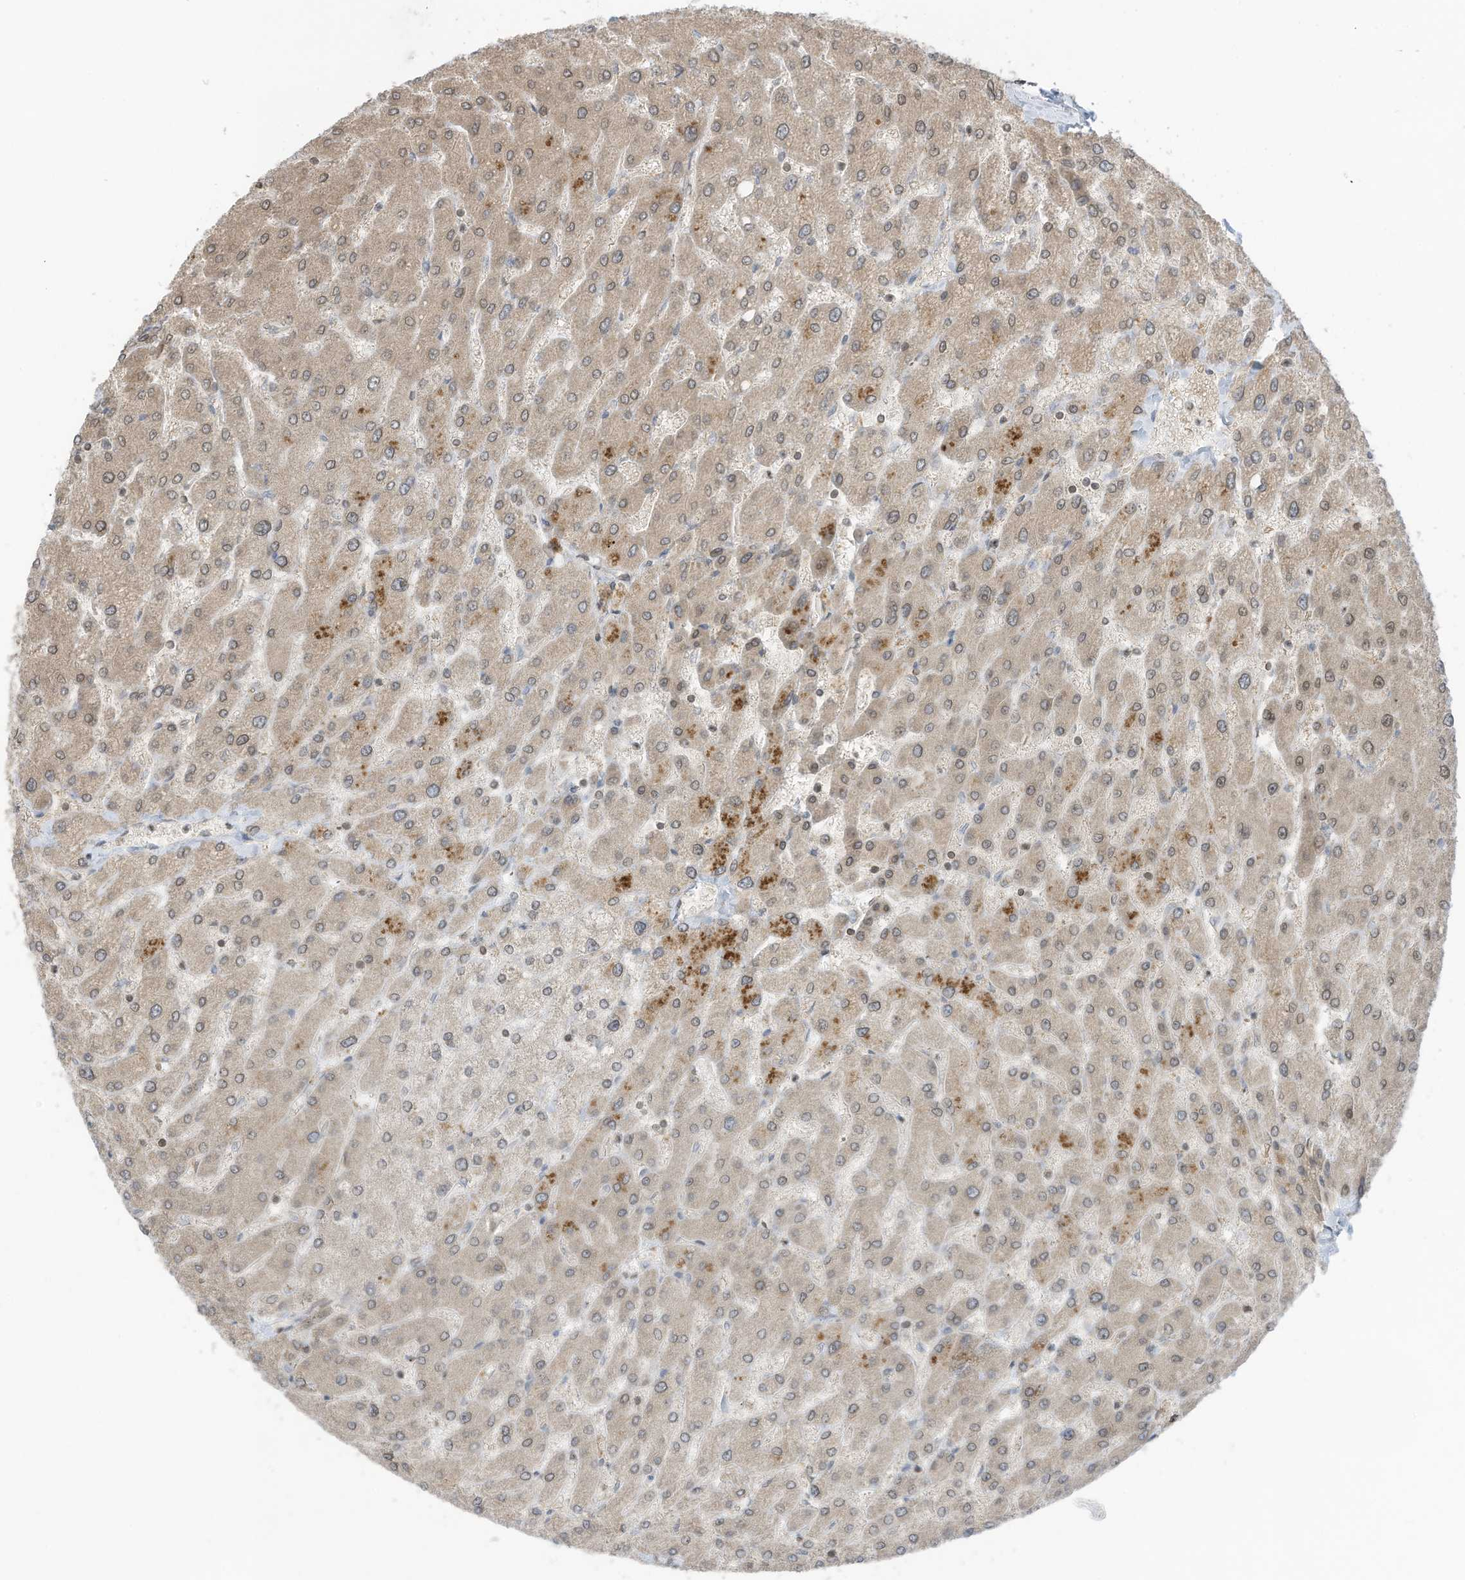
{"staining": {"intensity": "weak", "quantity": ">75%", "location": "nuclear"}, "tissue": "liver", "cell_type": "Cholangiocytes", "image_type": "normal", "snomed": [{"axis": "morphology", "description": "Normal tissue, NOS"}, {"axis": "topography", "description": "Liver"}], "caption": "Liver stained for a protein (brown) shows weak nuclear positive positivity in about >75% of cholangiocytes.", "gene": "RABL3", "patient": {"sex": "male", "age": 55}}